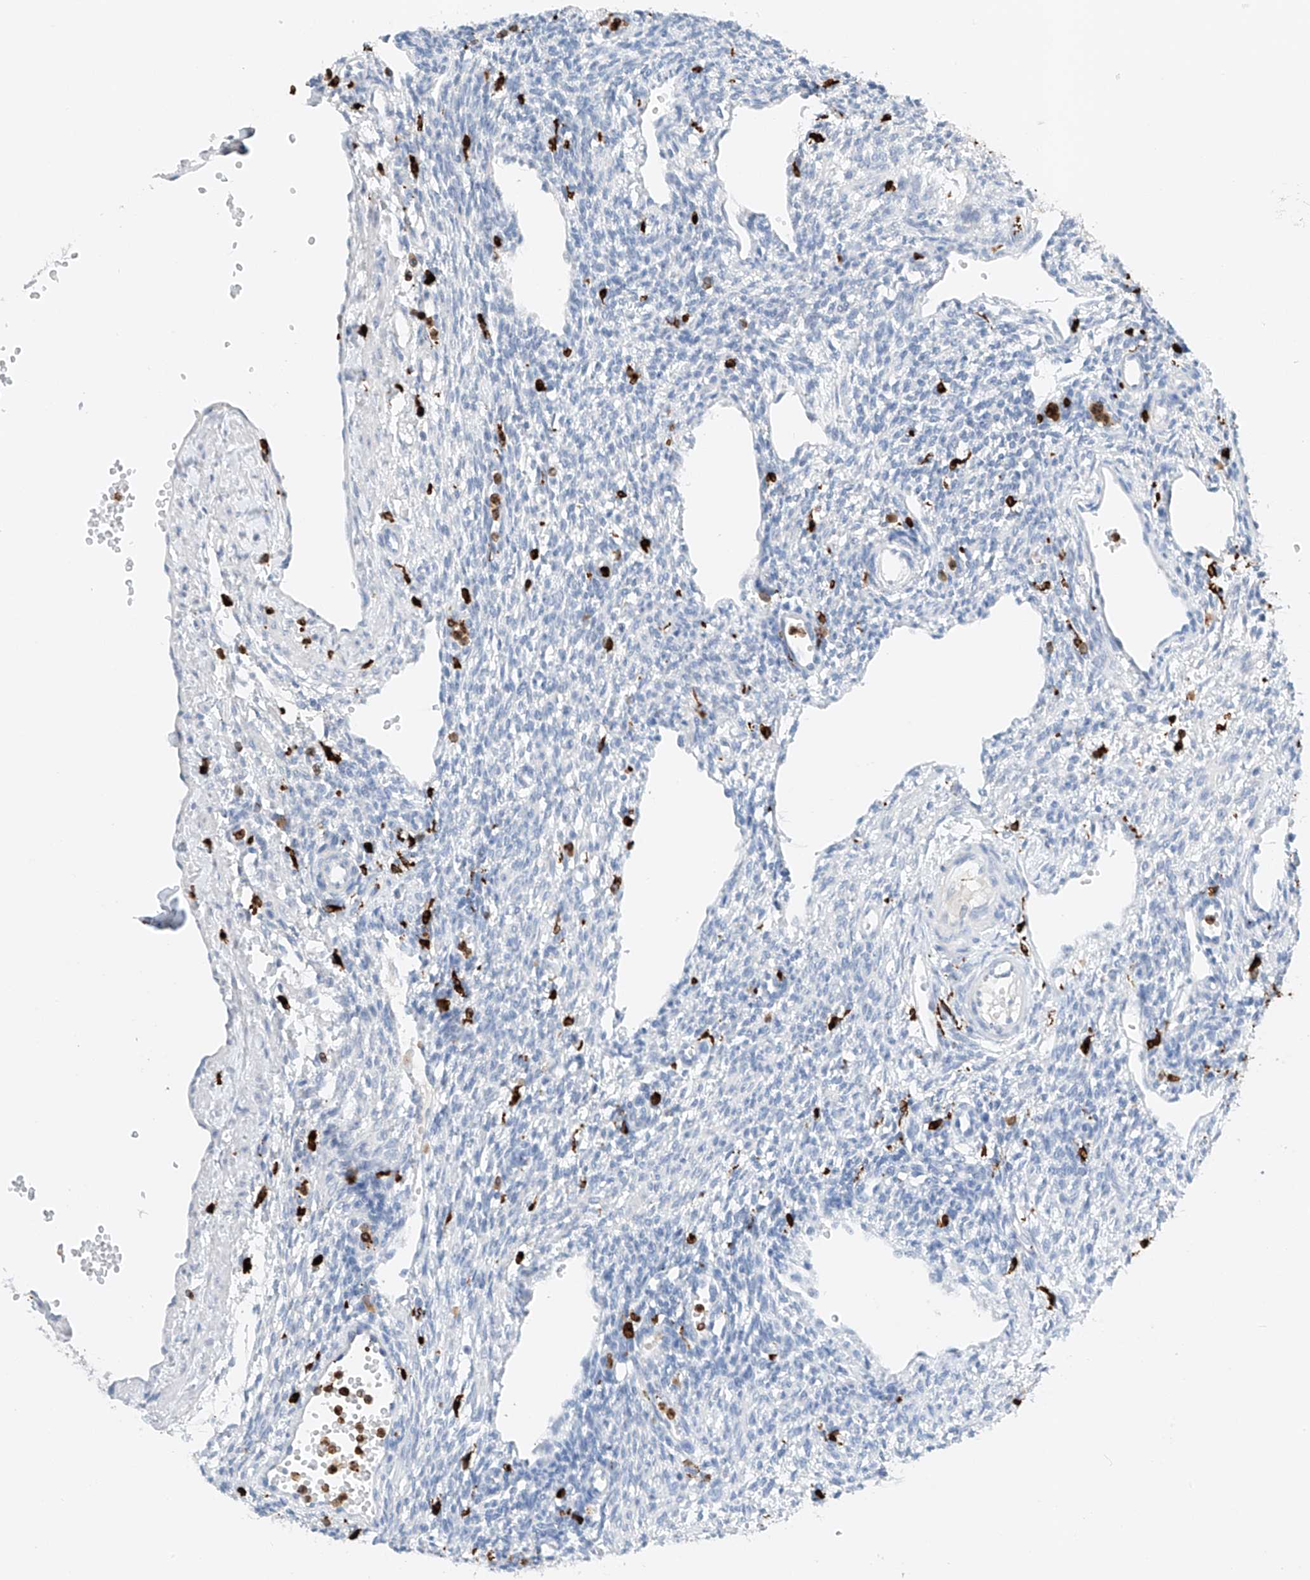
{"staining": {"intensity": "negative", "quantity": "none", "location": "none"}, "tissue": "ovary", "cell_type": "Ovarian stroma cells", "image_type": "normal", "snomed": [{"axis": "morphology", "description": "Normal tissue, NOS"}, {"axis": "morphology", "description": "Cyst, NOS"}, {"axis": "topography", "description": "Ovary"}], "caption": "Ovary stained for a protein using IHC exhibits no expression ovarian stroma cells.", "gene": "TBXAS1", "patient": {"sex": "female", "age": 33}}